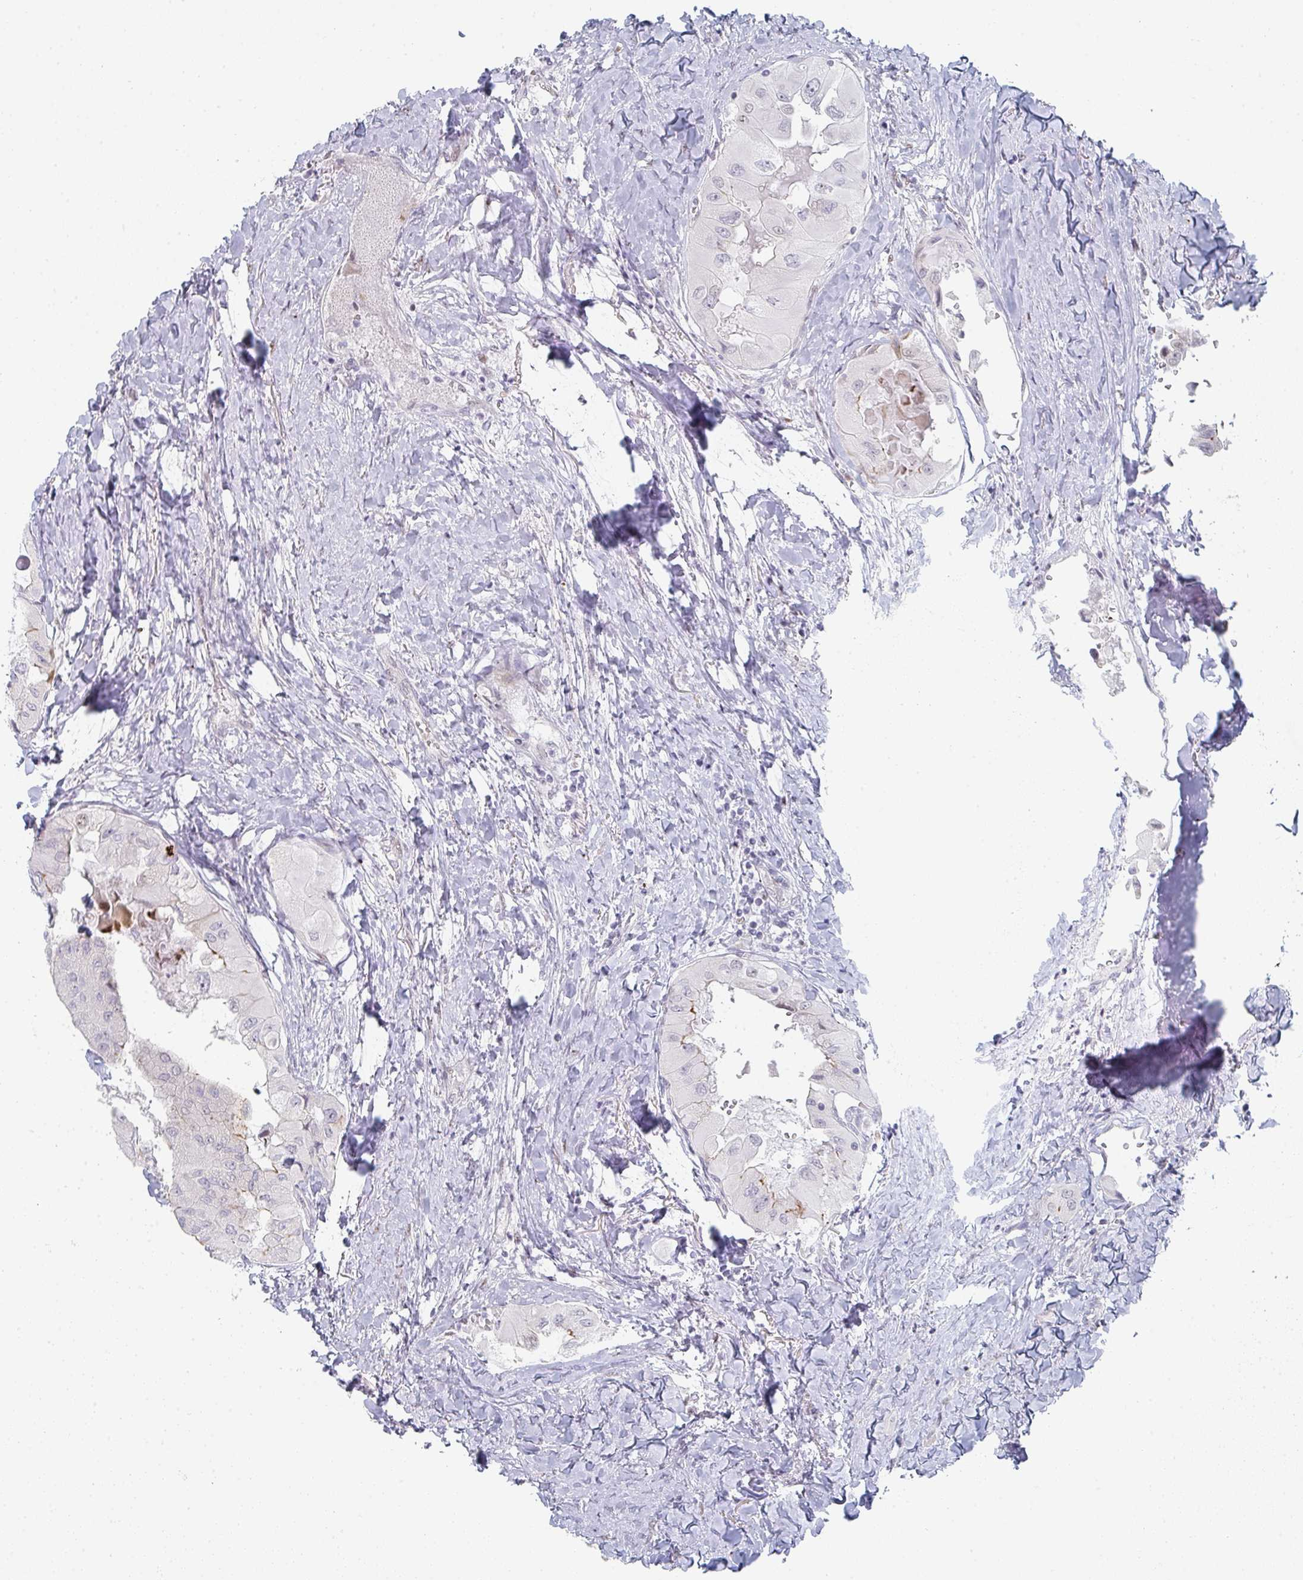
{"staining": {"intensity": "negative", "quantity": "none", "location": "none"}, "tissue": "thyroid cancer", "cell_type": "Tumor cells", "image_type": "cancer", "snomed": [{"axis": "morphology", "description": "Normal tissue, NOS"}, {"axis": "morphology", "description": "Papillary adenocarcinoma, NOS"}, {"axis": "topography", "description": "Thyroid gland"}], "caption": "IHC of papillary adenocarcinoma (thyroid) displays no staining in tumor cells. Nuclei are stained in blue.", "gene": "POU2AF2", "patient": {"sex": "female", "age": 59}}